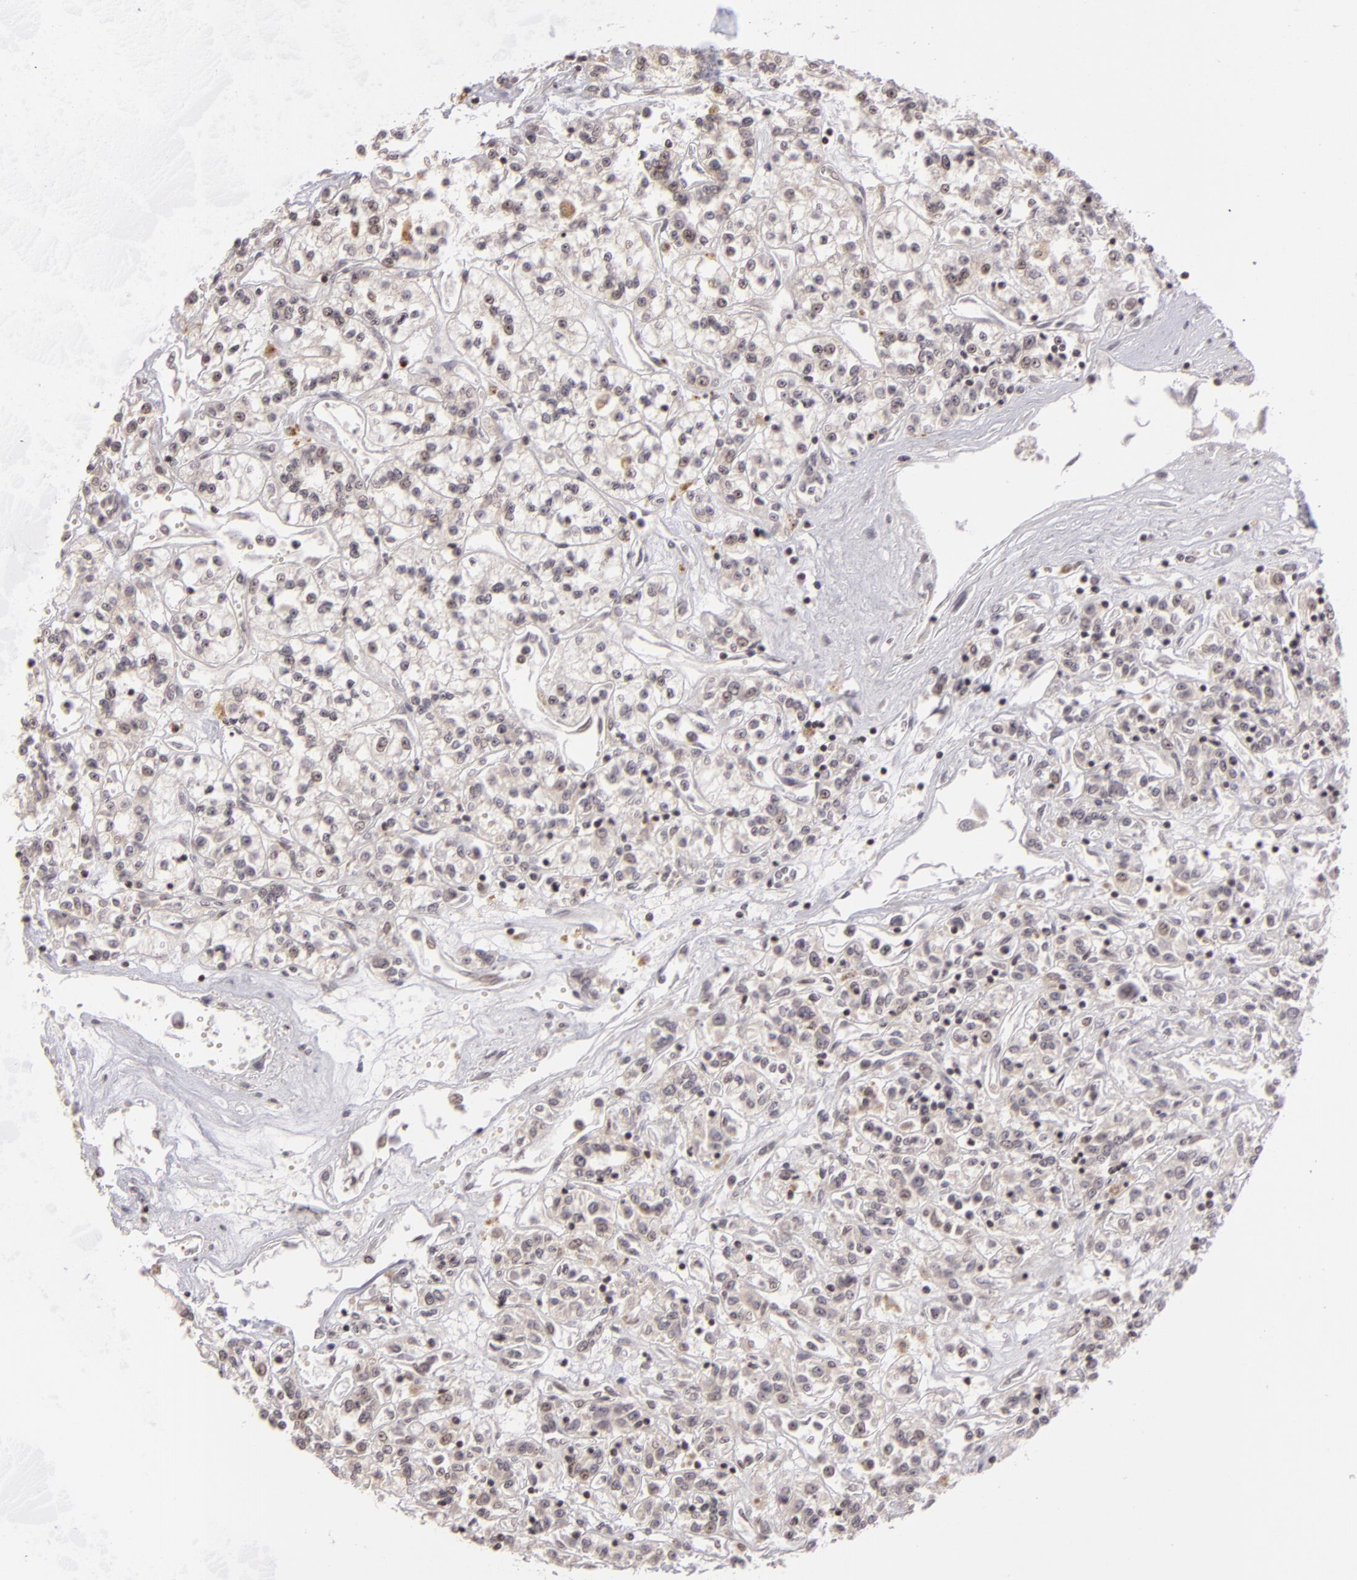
{"staining": {"intensity": "weak", "quantity": "<25%", "location": "nuclear"}, "tissue": "renal cancer", "cell_type": "Tumor cells", "image_type": "cancer", "snomed": [{"axis": "morphology", "description": "Adenocarcinoma, NOS"}, {"axis": "topography", "description": "Kidney"}], "caption": "DAB immunohistochemical staining of human renal adenocarcinoma displays no significant positivity in tumor cells. (Brightfield microscopy of DAB immunohistochemistry (IHC) at high magnification).", "gene": "AKAP6", "patient": {"sex": "female", "age": 76}}